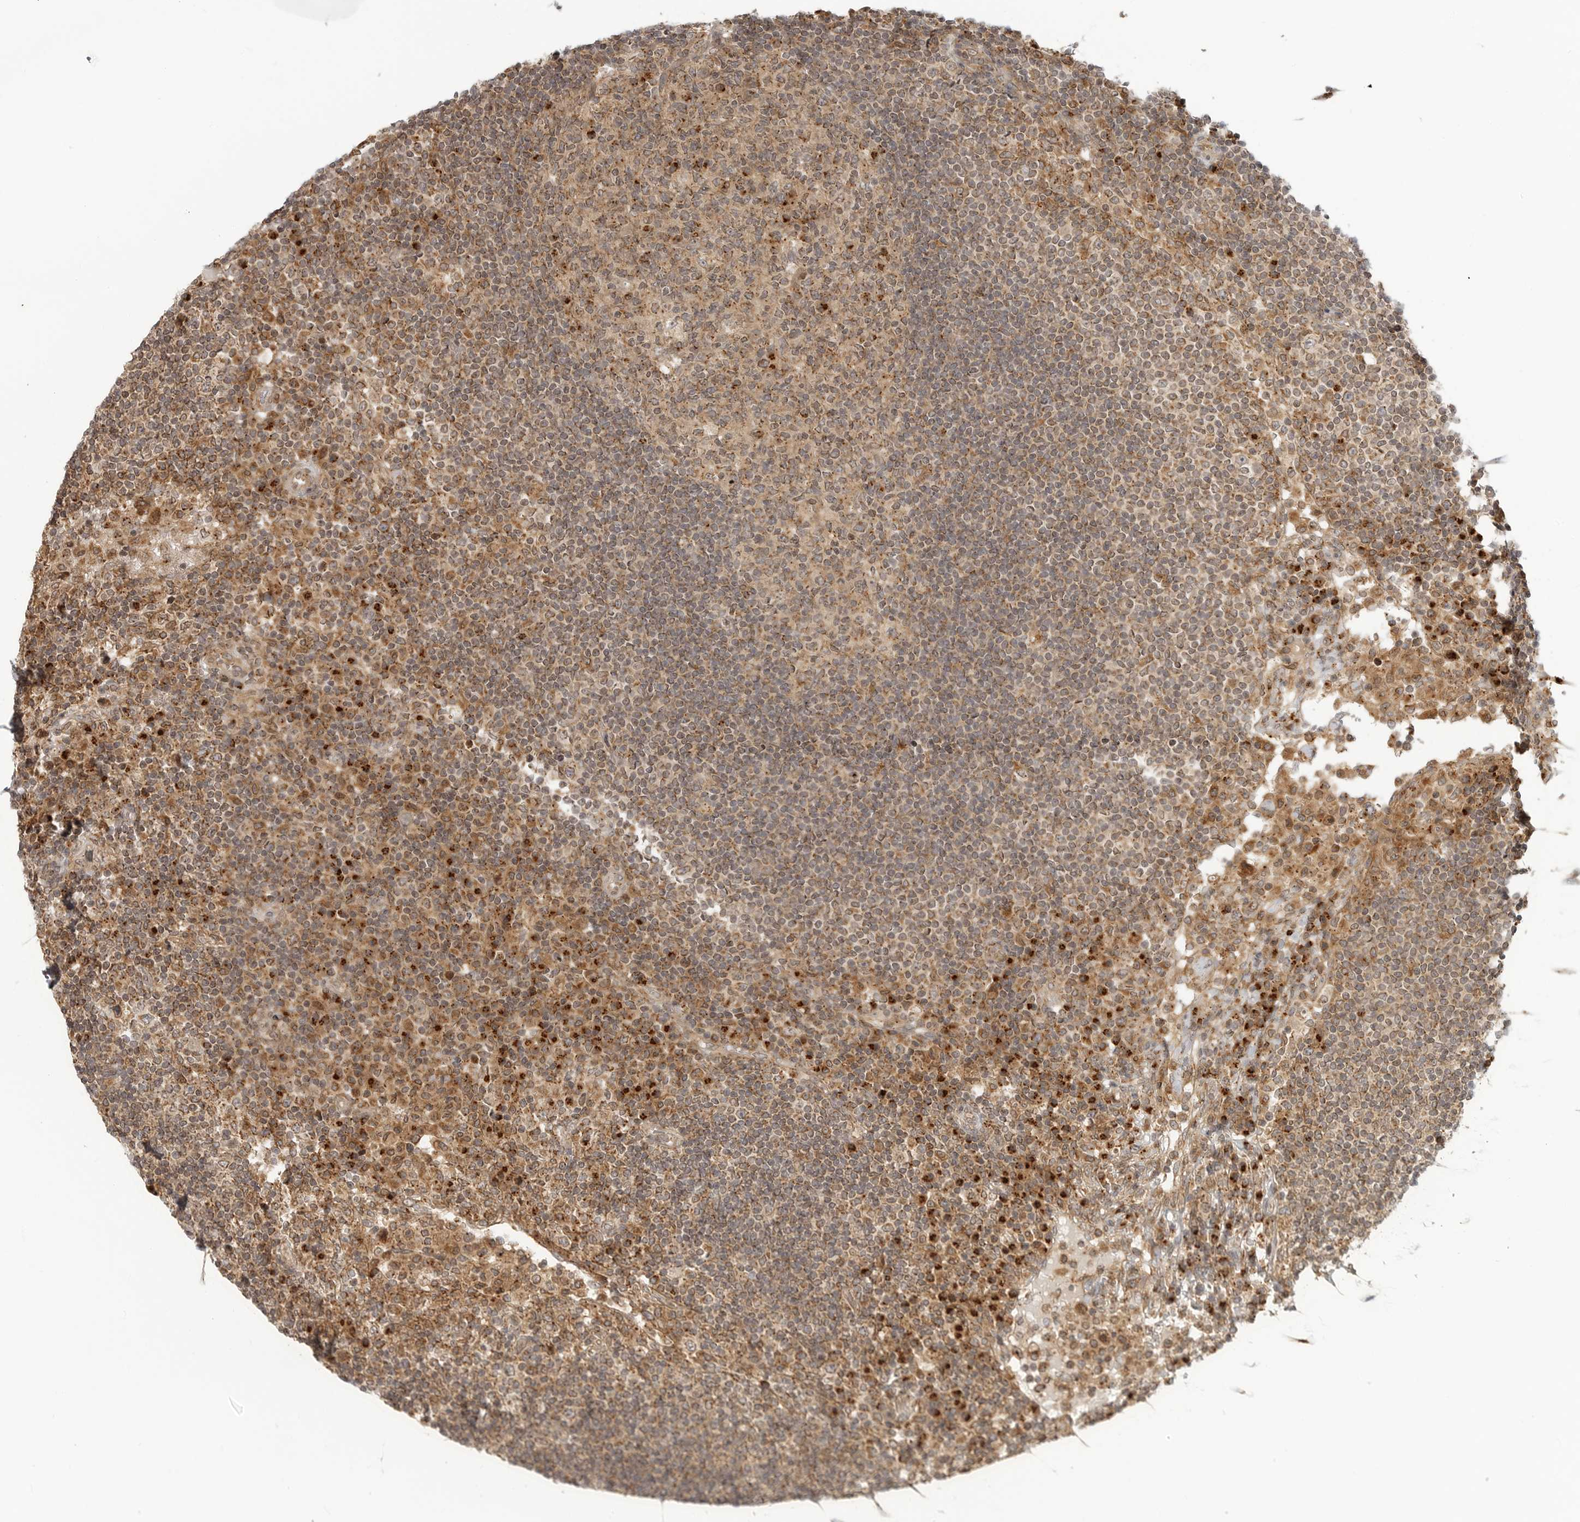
{"staining": {"intensity": "moderate", "quantity": "<25%", "location": "cytoplasmic/membranous"}, "tissue": "lymph node", "cell_type": "Germinal center cells", "image_type": "normal", "snomed": [{"axis": "morphology", "description": "Normal tissue, NOS"}, {"axis": "topography", "description": "Lymph node"}], "caption": "Brown immunohistochemical staining in unremarkable human lymph node reveals moderate cytoplasmic/membranous expression in about <25% of germinal center cells. The staining was performed using DAB, with brown indicating positive protein expression. Nuclei are stained blue with hematoxylin.", "gene": "COPA", "patient": {"sex": "female", "age": 53}}